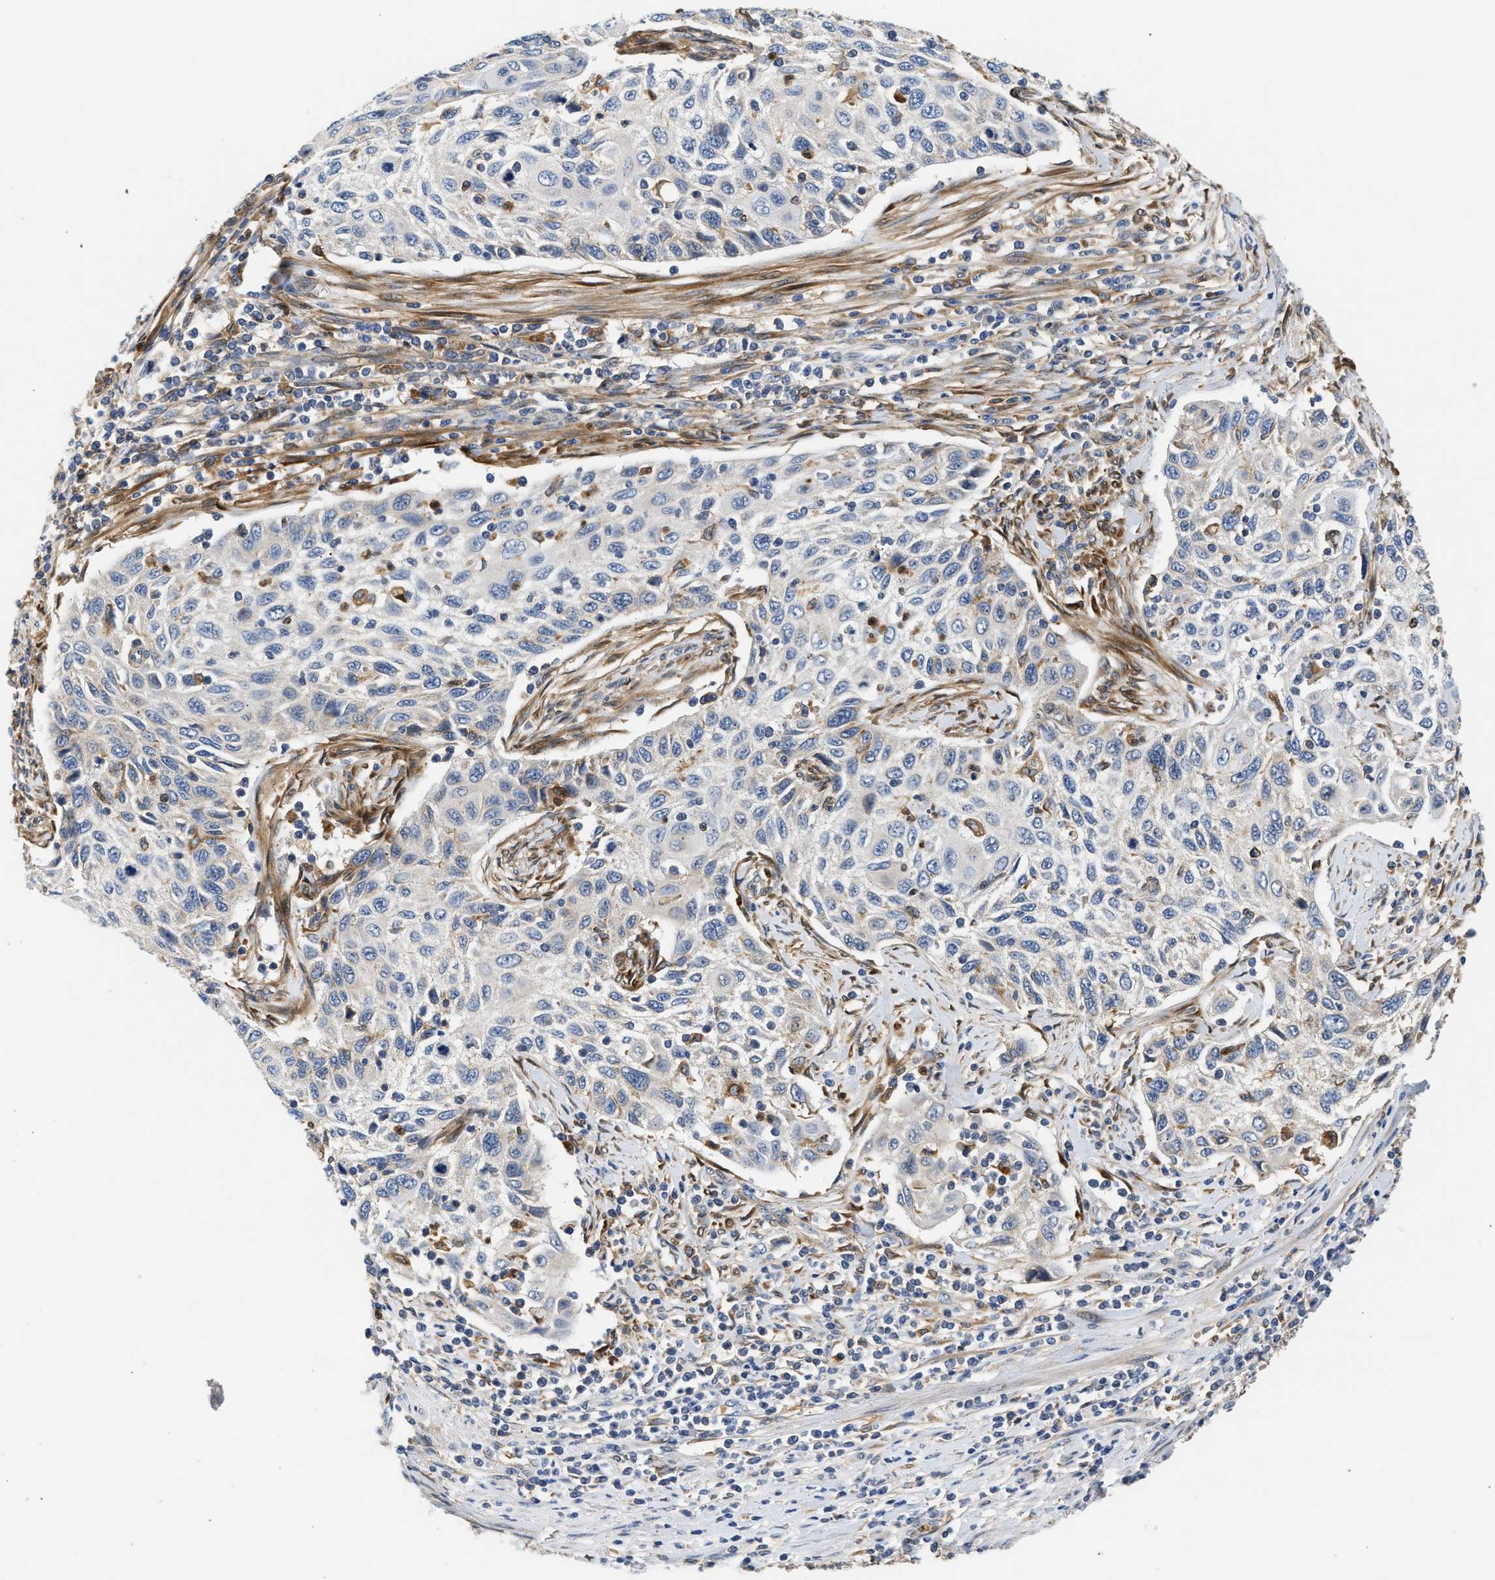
{"staining": {"intensity": "negative", "quantity": "none", "location": "none"}, "tissue": "cervical cancer", "cell_type": "Tumor cells", "image_type": "cancer", "snomed": [{"axis": "morphology", "description": "Squamous cell carcinoma, NOS"}, {"axis": "topography", "description": "Cervix"}], "caption": "Cervical cancer was stained to show a protein in brown. There is no significant expression in tumor cells.", "gene": "RAB31", "patient": {"sex": "female", "age": 70}}